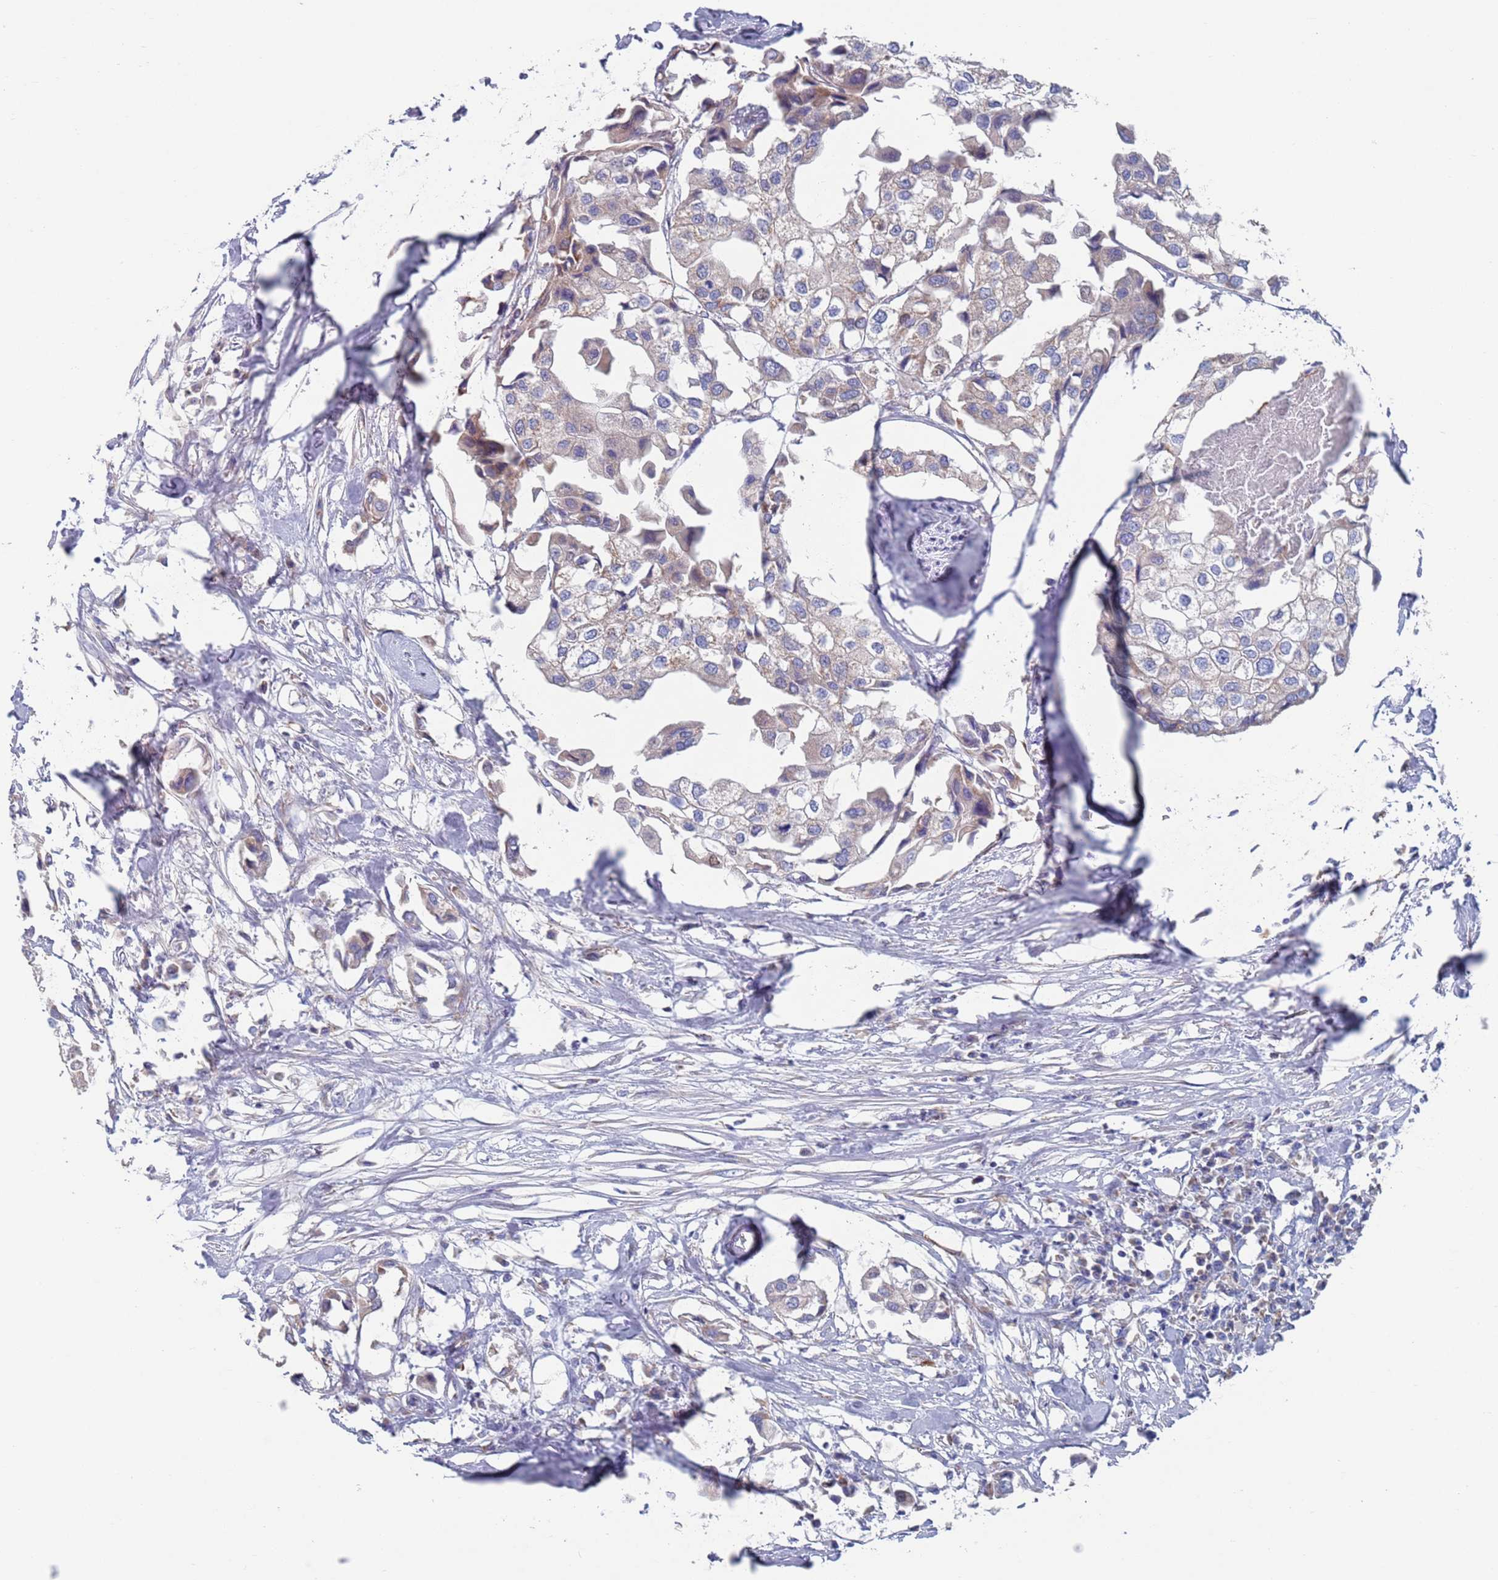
{"staining": {"intensity": "weak", "quantity": "<25%", "location": "cytoplasmic/membranous"}, "tissue": "urothelial cancer", "cell_type": "Tumor cells", "image_type": "cancer", "snomed": [{"axis": "morphology", "description": "Urothelial carcinoma, High grade"}, {"axis": "topography", "description": "Urinary bladder"}], "caption": "Immunohistochemistry (IHC) photomicrograph of neoplastic tissue: high-grade urothelial carcinoma stained with DAB (3,3'-diaminobenzidine) shows no significant protein positivity in tumor cells.", "gene": "MRPL22", "patient": {"sex": "male", "age": 64}}